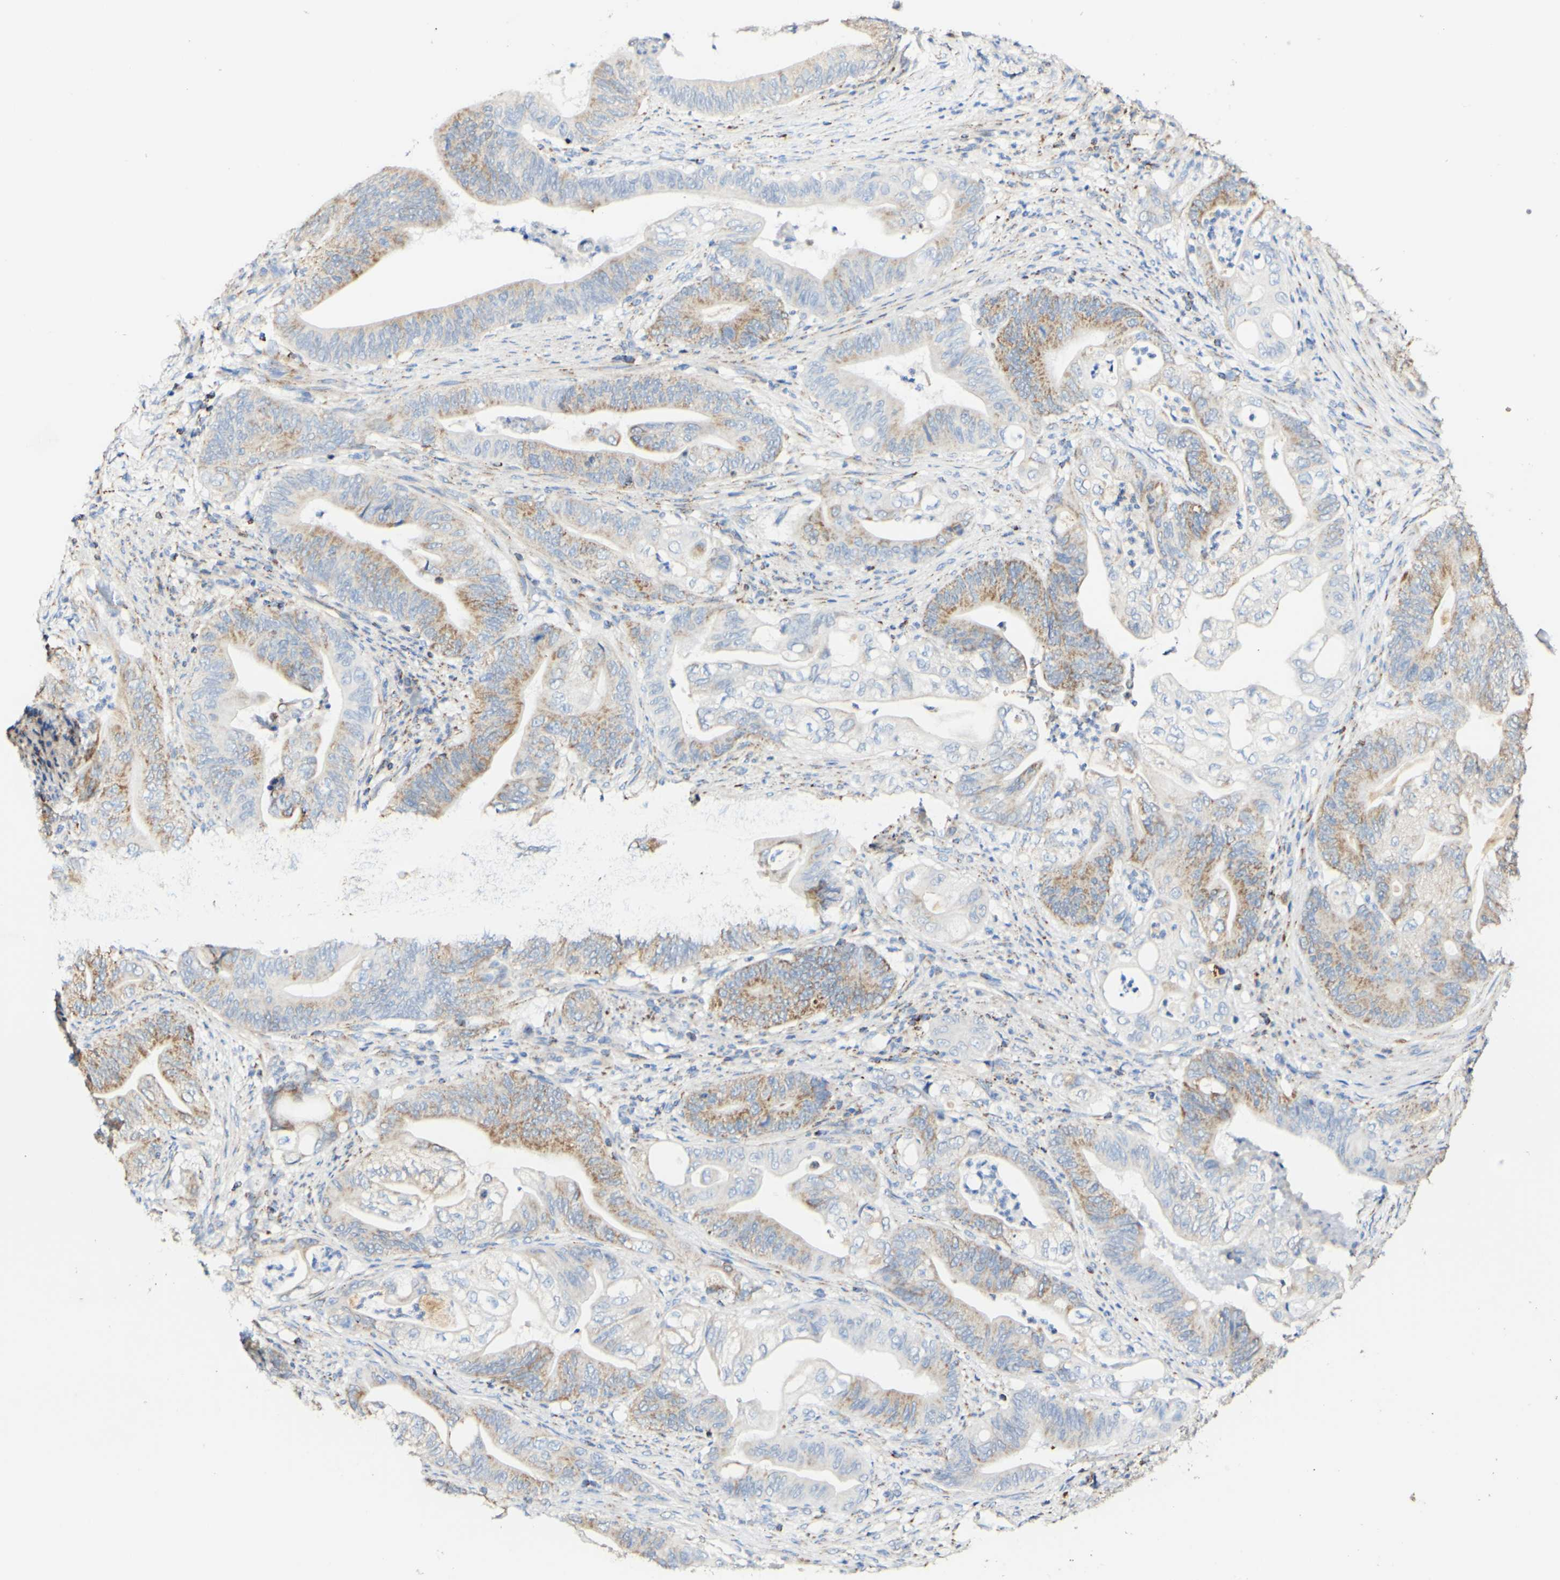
{"staining": {"intensity": "weak", "quantity": "<25%", "location": "cytoplasmic/membranous"}, "tissue": "stomach cancer", "cell_type": "Tumor cells", "image_type": "cancer", "snomed": [{"axis": "morphology", "description": "Adenocarcinoma, NOS"}, {"axis": "topography", "description": "Stomach"}], "caption": "The image exhibits no significant staining in tumor cells of adenocarcinoma (stomach).", "gene": "OXCT1", "patient": {"sex": "female", "age": 73}}